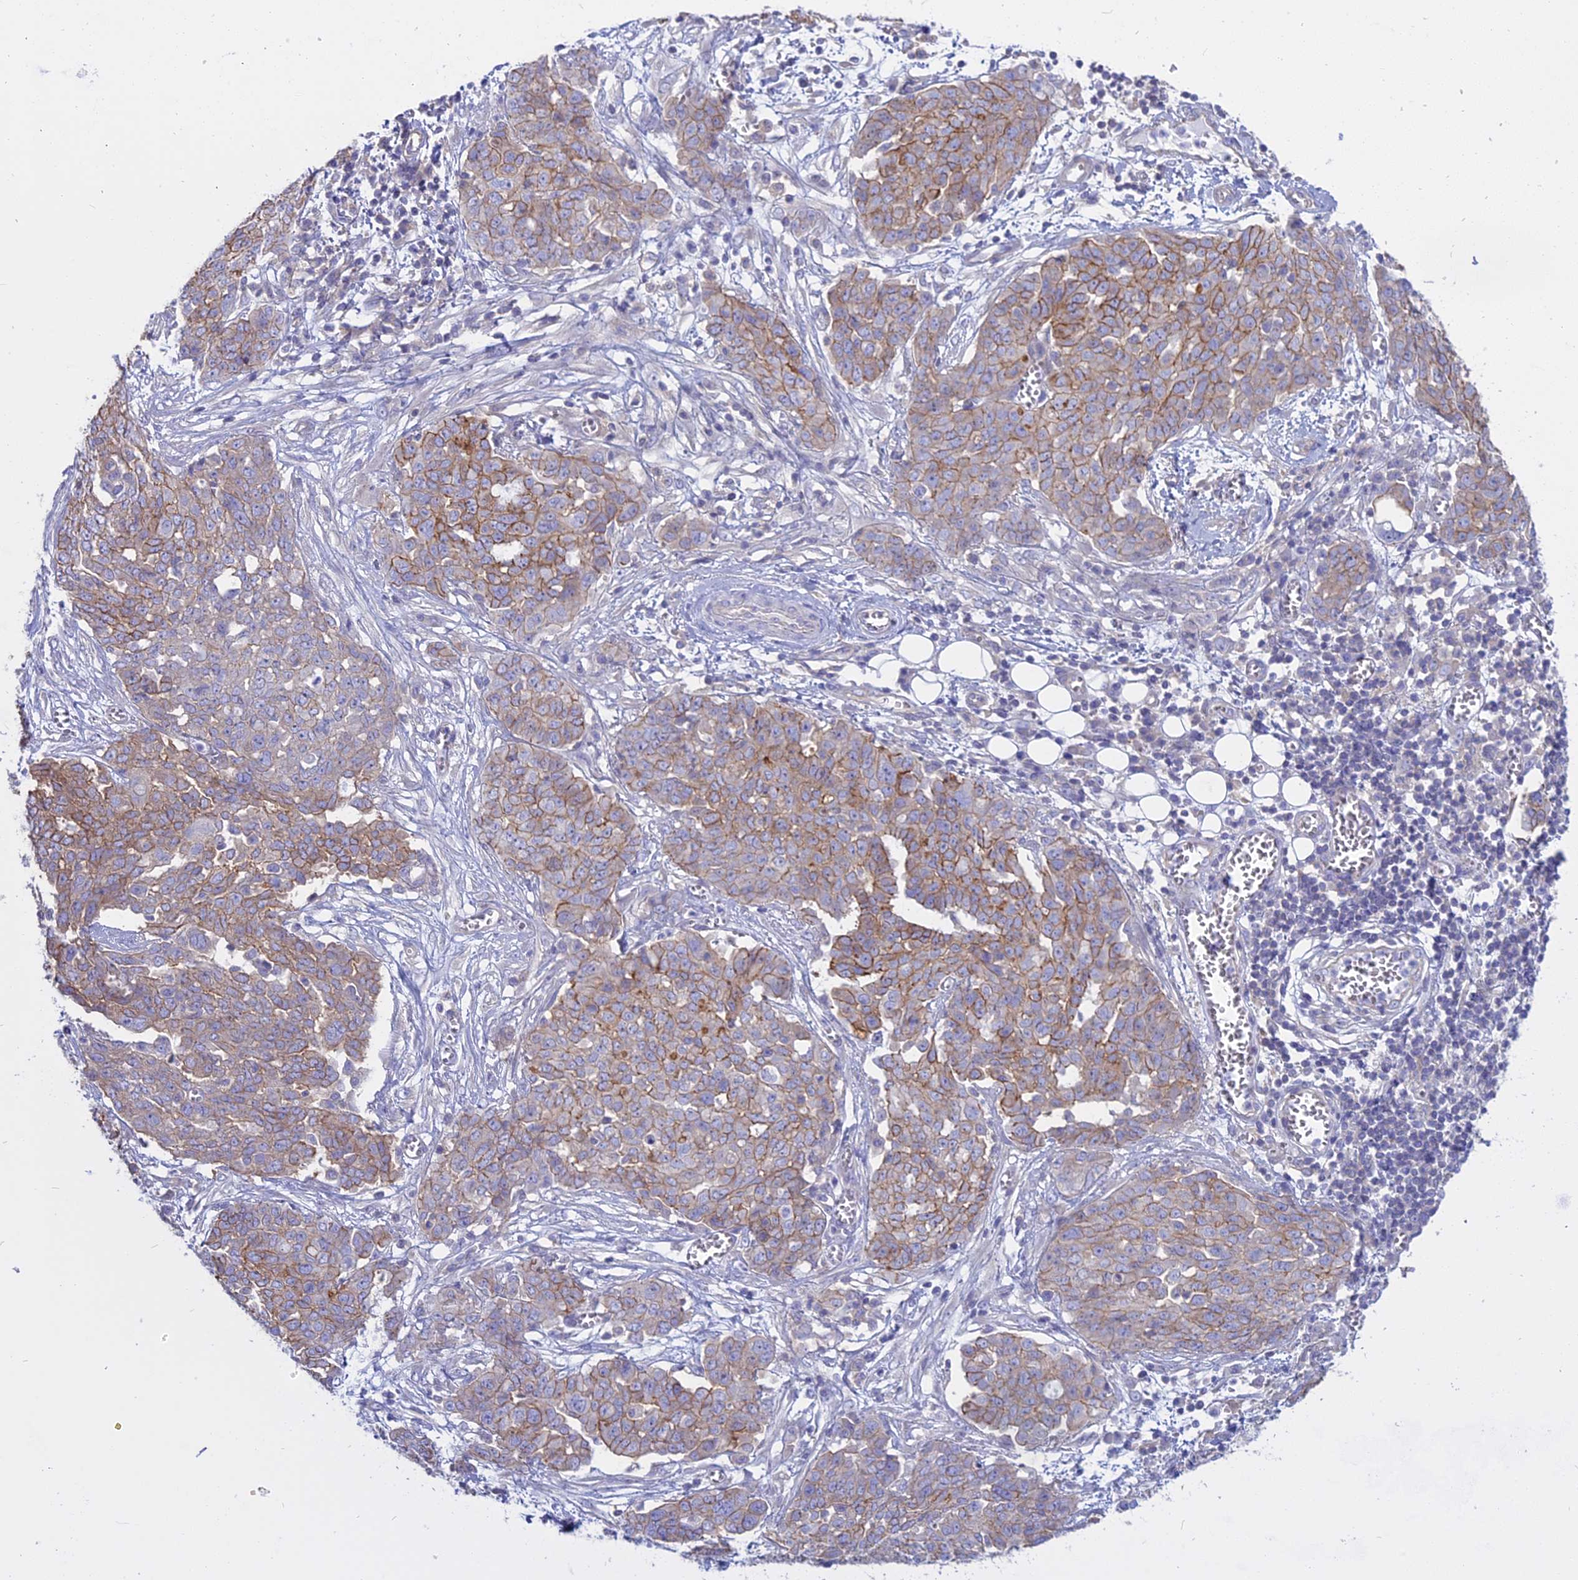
{"staining": {"intensity": "moderate", "quantity": ">75%", "location": "cytoplasmic/membranous"}, "tissue": "ovarian cancer", "cell_type": "Tumor cells", "image_type": "cancer", "snomed": [{"axis": "morphology", "description": "Cystadenocarcinoma, serous, NOS"}, {"axis": "topography", "description": "Soft tissue"}, {"axis": "topography", "description": "Ovary"}], "caption": "Human ovarian cancer (serous cystadenocarcinoma) stained with a brown dye displays moderate cytoplasmic/membranous positive staining in approximately >75% of tumor cells.", "gene": "AHCYL1", "patient": {"sex": "female", "age": 57}}